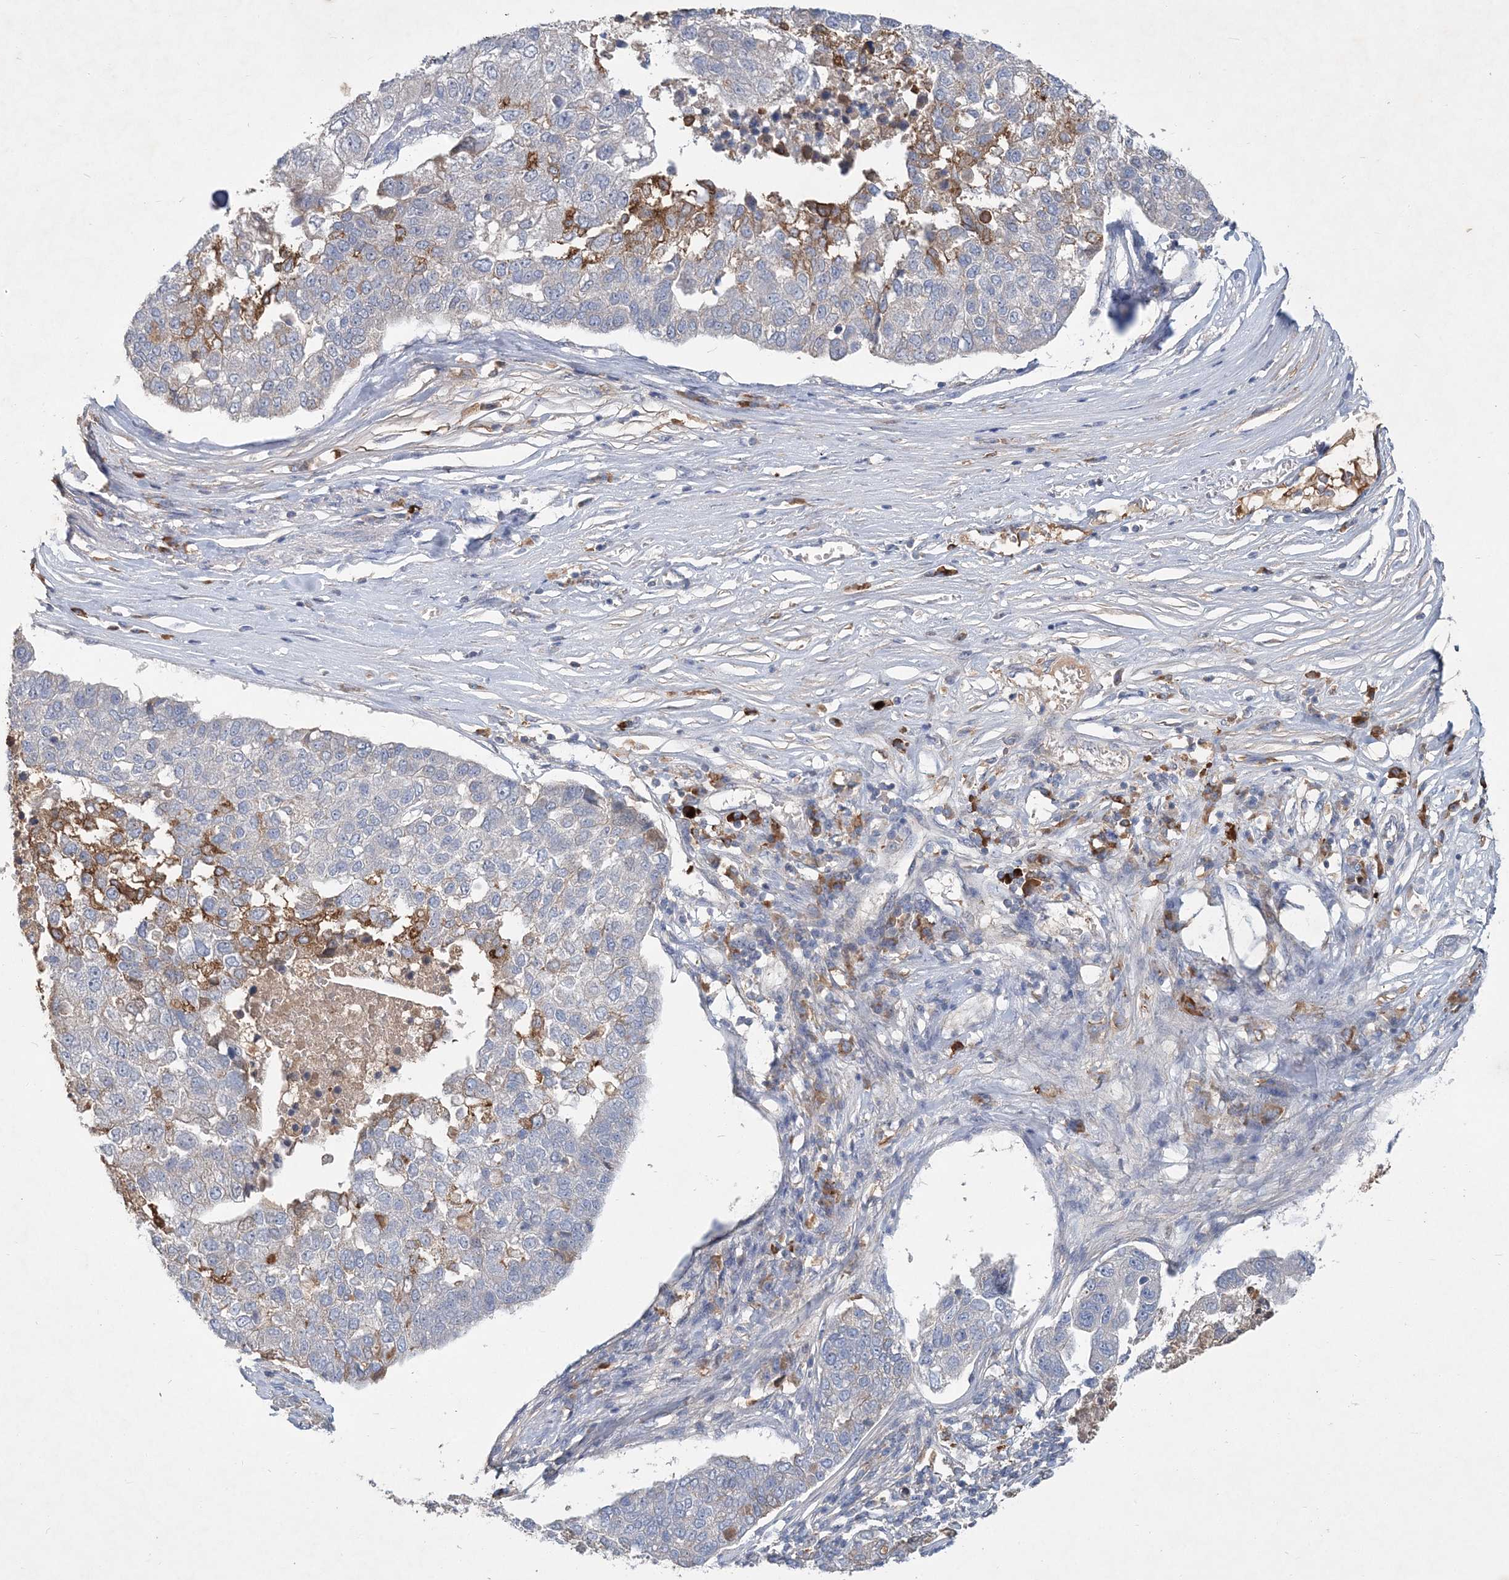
{"staining": {"intensity": "moderate", "quantity": "<25%", "location": "cytoplasmic/membranous"}, "tissue": "pancreatic cancer", "cell_type": "Tumor cells", "image_type": "cancer", "snomed": [{"axis": "morphology", "description": "Adenocarcinoma, NOS"}, {"axis": "topography", "description": "Pancreas"}], "caption": "Protein expression analysis of pancreatic adenocarcinoma displays moderate cytoplasmic/membranous staining in about <25% of tumor cells. (DAB IHC, brown staining for protein, blue staining for nuclei).", "gene": "RNF25", "patient": {"sex": "female", "age": 61}}